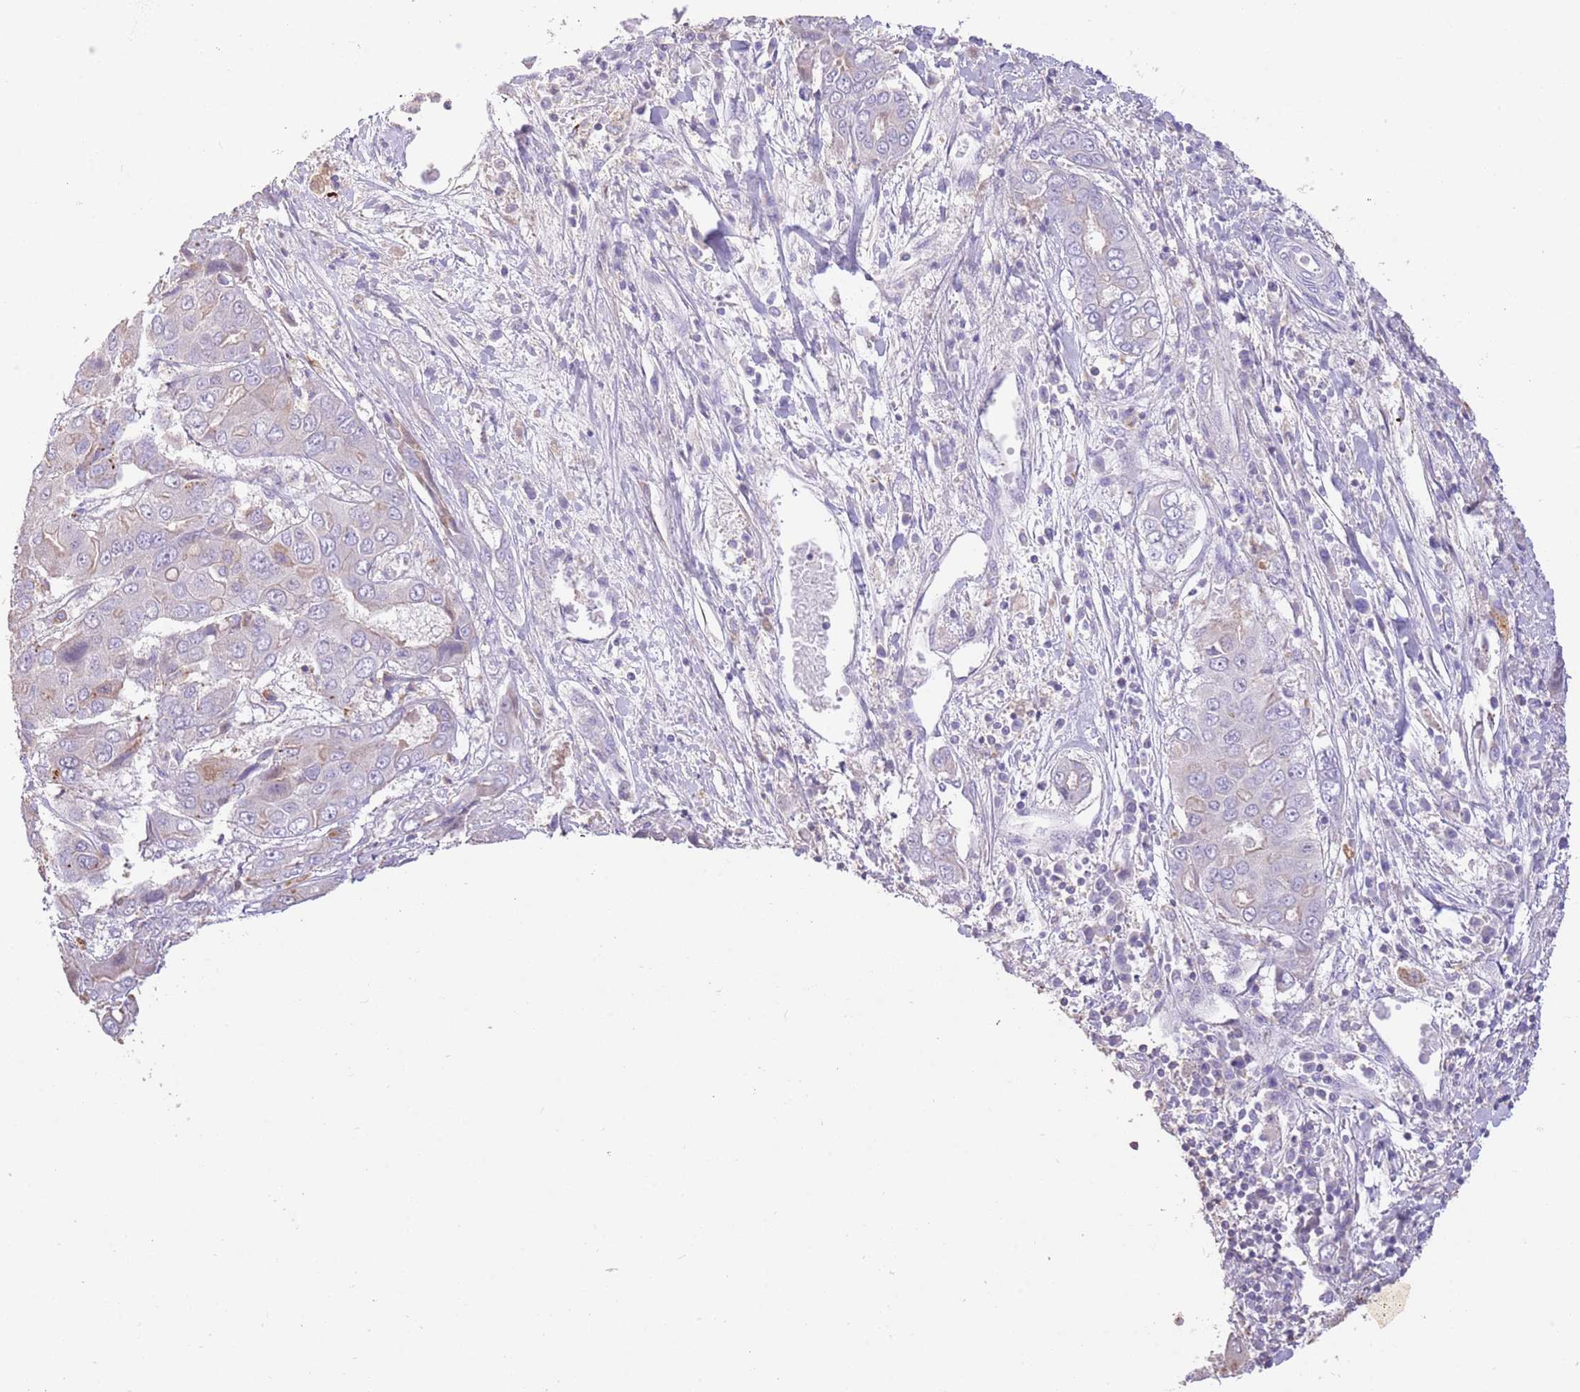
{"staining": {"intensity": "negative", "quantity": "none", "location": "none"}, "tissue": "liver cancer", "cell_type": "Tumor cells", "image_type": "cancer", "snomed": [{"axis": "morphology", "description": "Cholangiocarcinoma"}, {"axis": "topography", "description": "Liver"}], "caption": "Liver cancer (cholangiocarcinoma) stained for a protein using immunohistochemistry reveals no staining tumor cells.", "gene": "SFTPA1", "patient": {"sex": "male", "age": 67}}